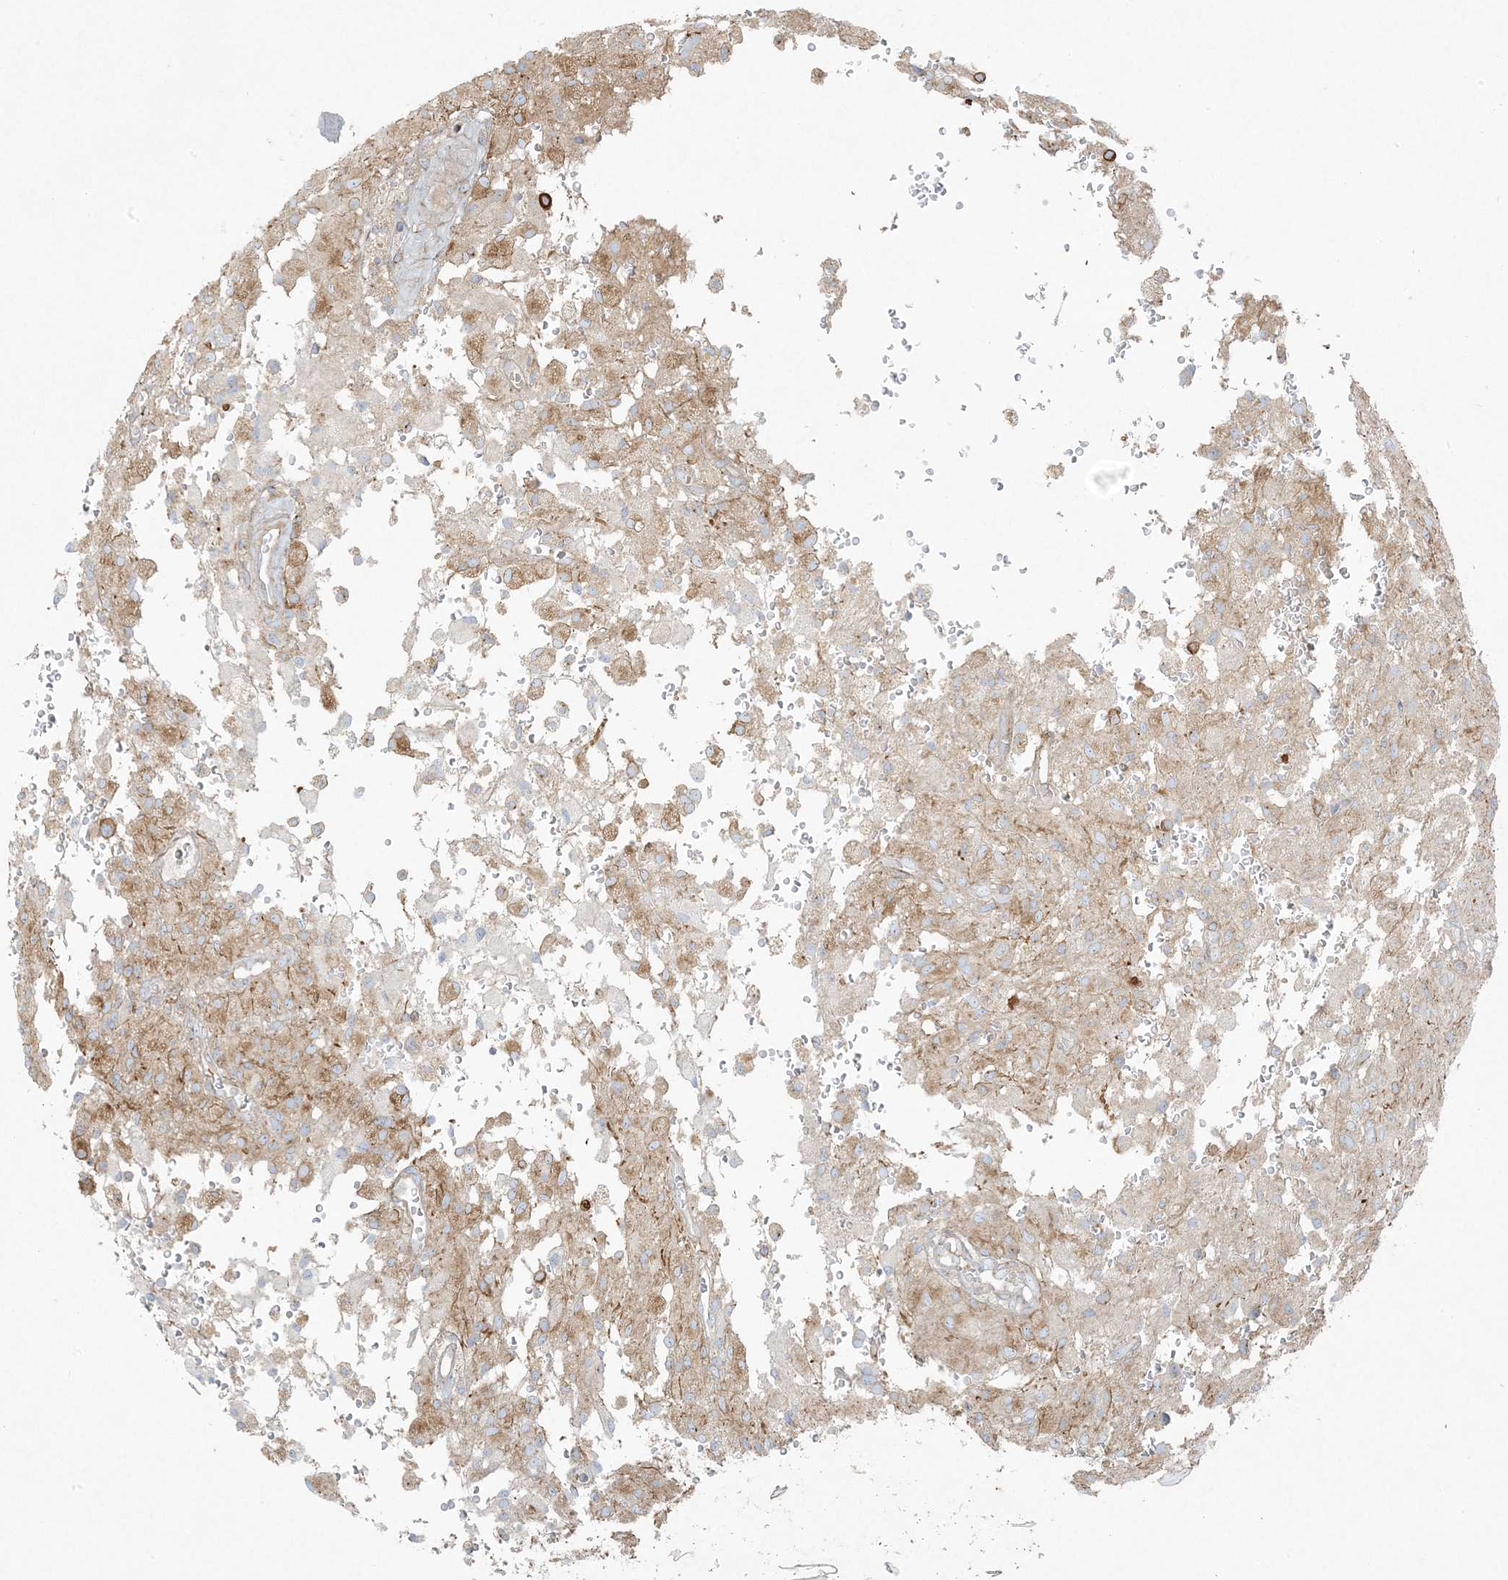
{"staining": {"intensity": "moderate", "quantity": "25%-75%", "location": "cytoplasmic/membranous"}, "tissue": "glioma", "cell_type": "Tumor cells", "image_type": "cancer", "snomed": [{"axis": "morphology", "description": "Glioma, malignant, High grade"}, {"axis": "topography", "description": "Brain"}], "caption": "Immunohistochemical staining of human malignant glioma (high-grade) demonstrates moderate cytoplasmic/membranous protein staining in about 25%-75% of tumor cells.", "gene": "PIK3R4", "patient": {"sex": "female", "age": 59}}